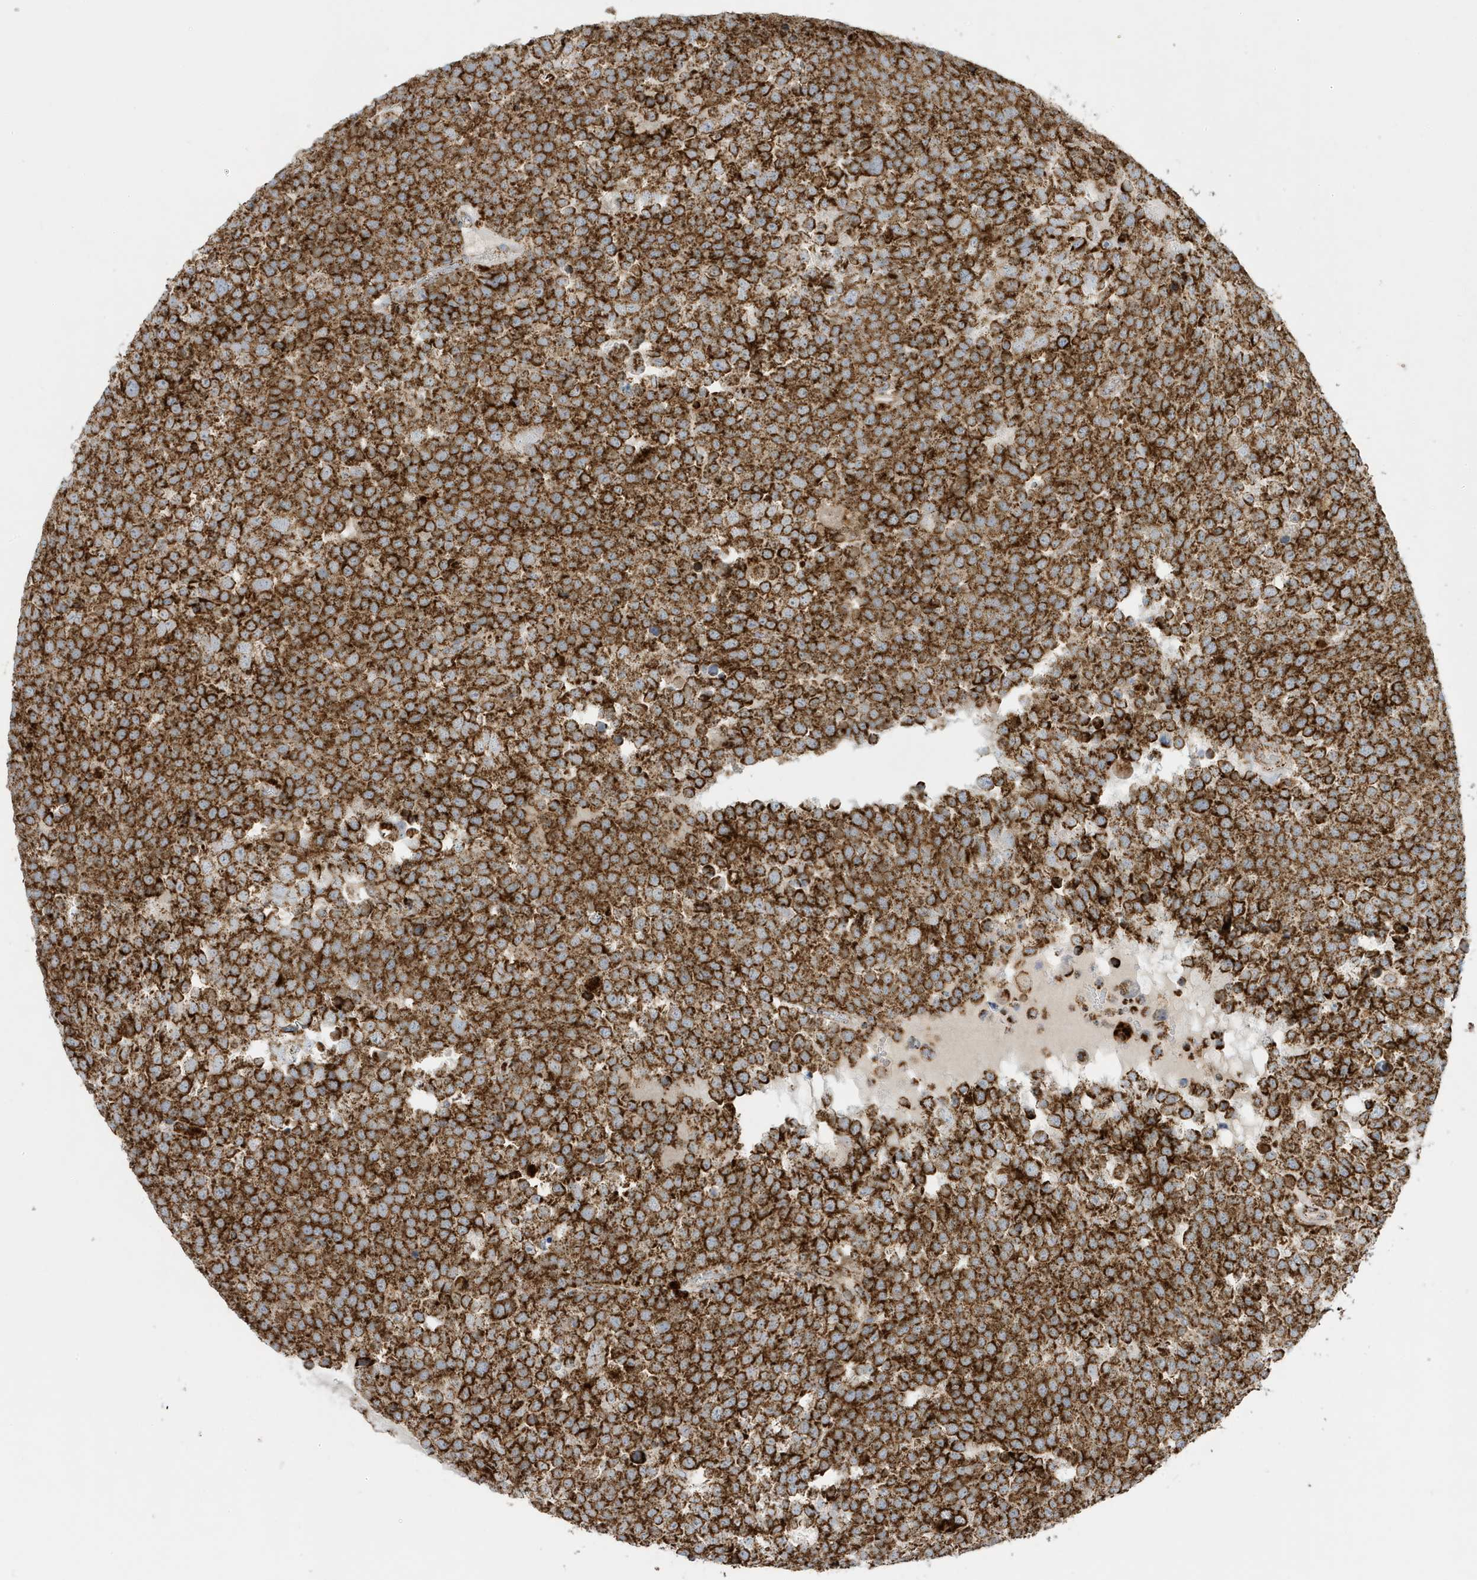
{"staining": {"intensity": "strong", "quantity": ">75%", "location": "cytoplasmic/membranous"}, "tissue": "testis cancer", "cell_type": "Tumor cells", "image_type": "cancer", "snomed": [{"axis": "morphology", "description": "Seminoma, NOS"}, {"axis": "topography", "description": "Testis"}], "caption": "Testis cancer (seminoma) stained with a protein marker demonstrates strong staining in tumor cells.", "gene": "ATP5ME", "patient": {"sex": "male", "age": 71}}